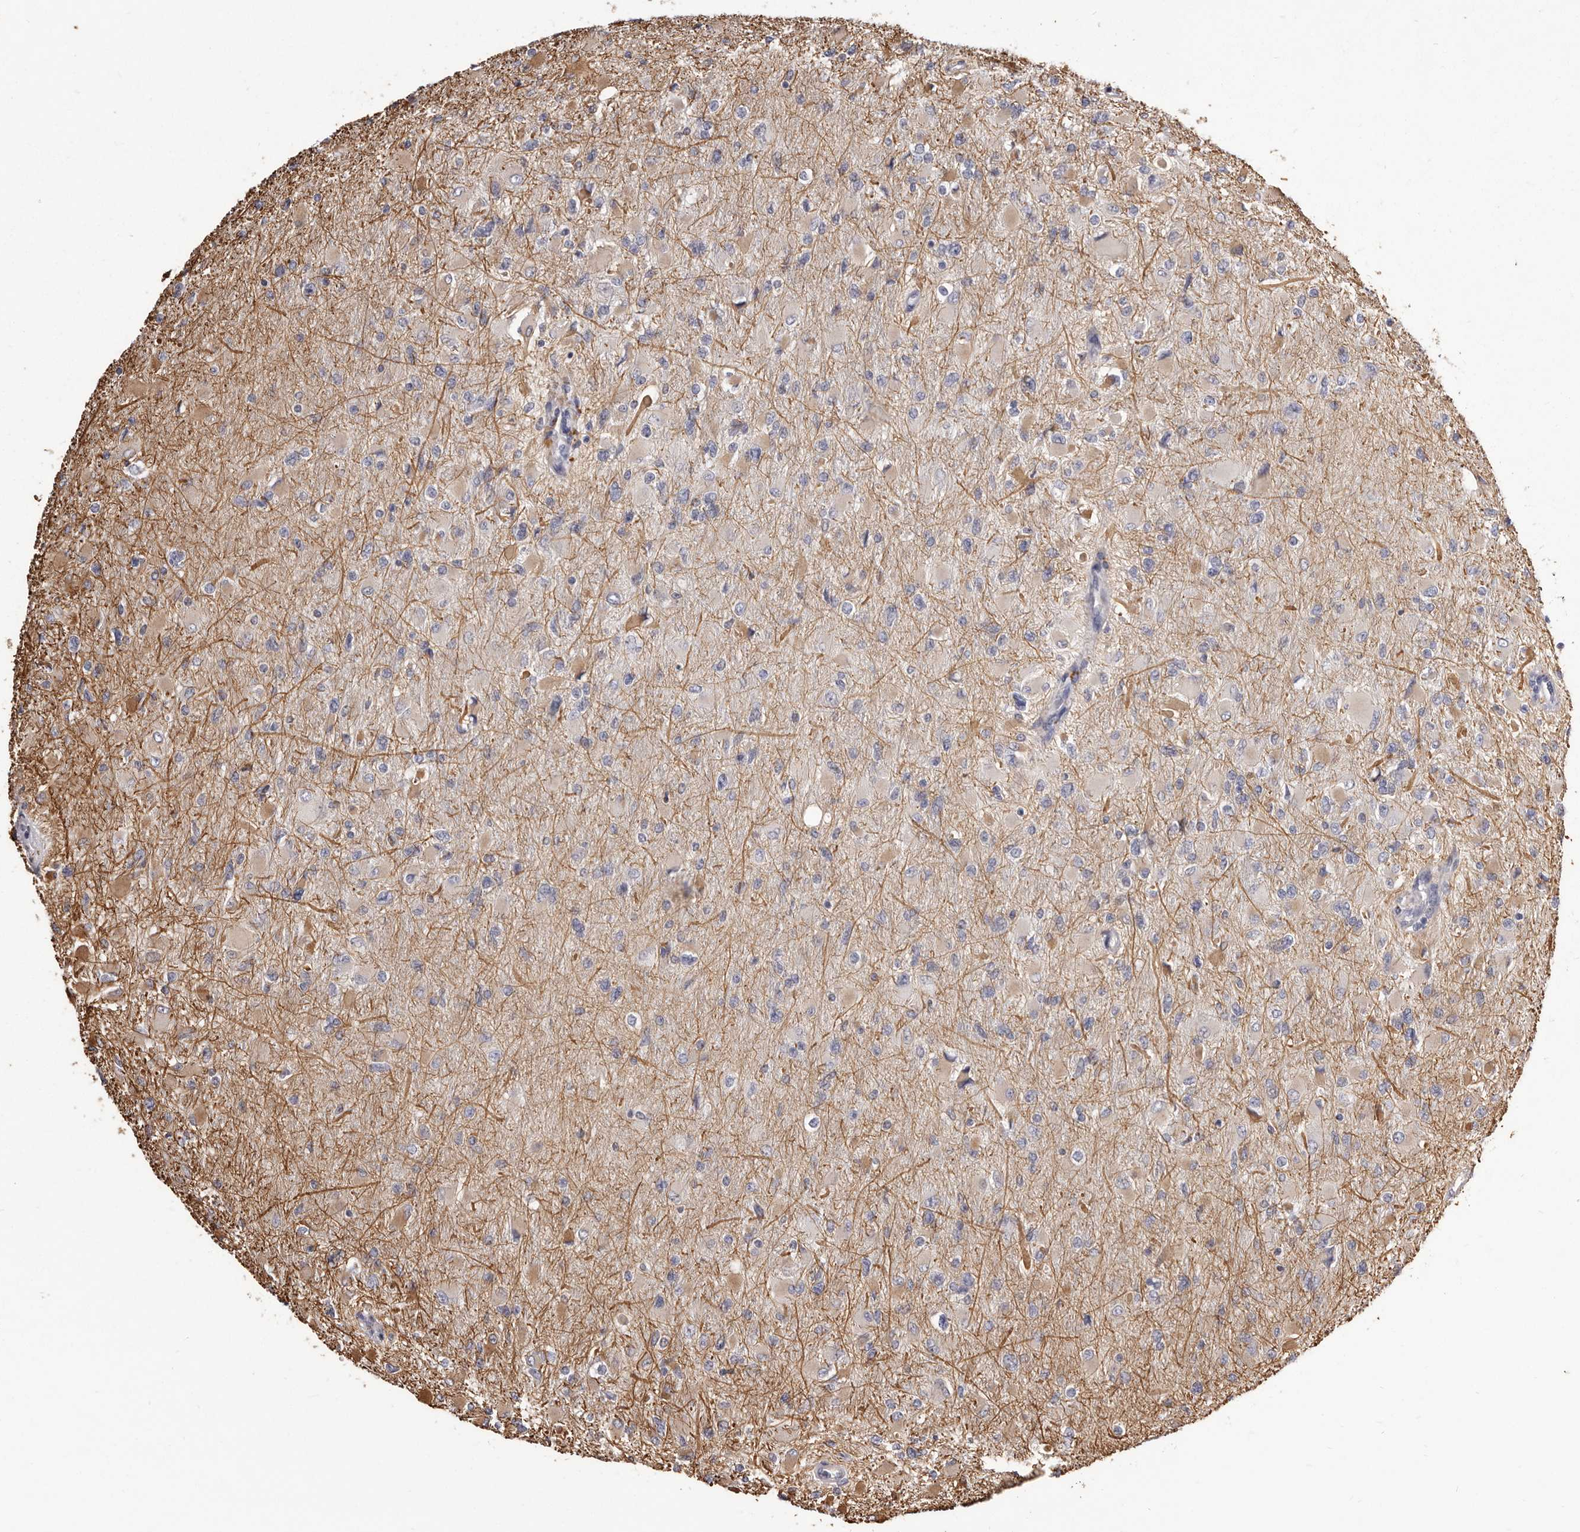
{"staining": {"intensity": "weak", "quantity": "<25%", "location": "cytoplasmic/membranous"}, "tissue": "glioma", "cell_type": "Tumor cells", "image_type": "cancer", "snomed": [{"axis": "morphology", "description": "Glioma, malignant, High grade"}, {"axis": "topography", "description": "Cerebral cortex"}], "caption": "Immunohistochemistry (IHC) histopathology image of glioma stained for a protein (brown), which exhibits no positivity in tumor cells.", "gene": "ALPK1", "patient": {"sex": "female", "age": 36}}